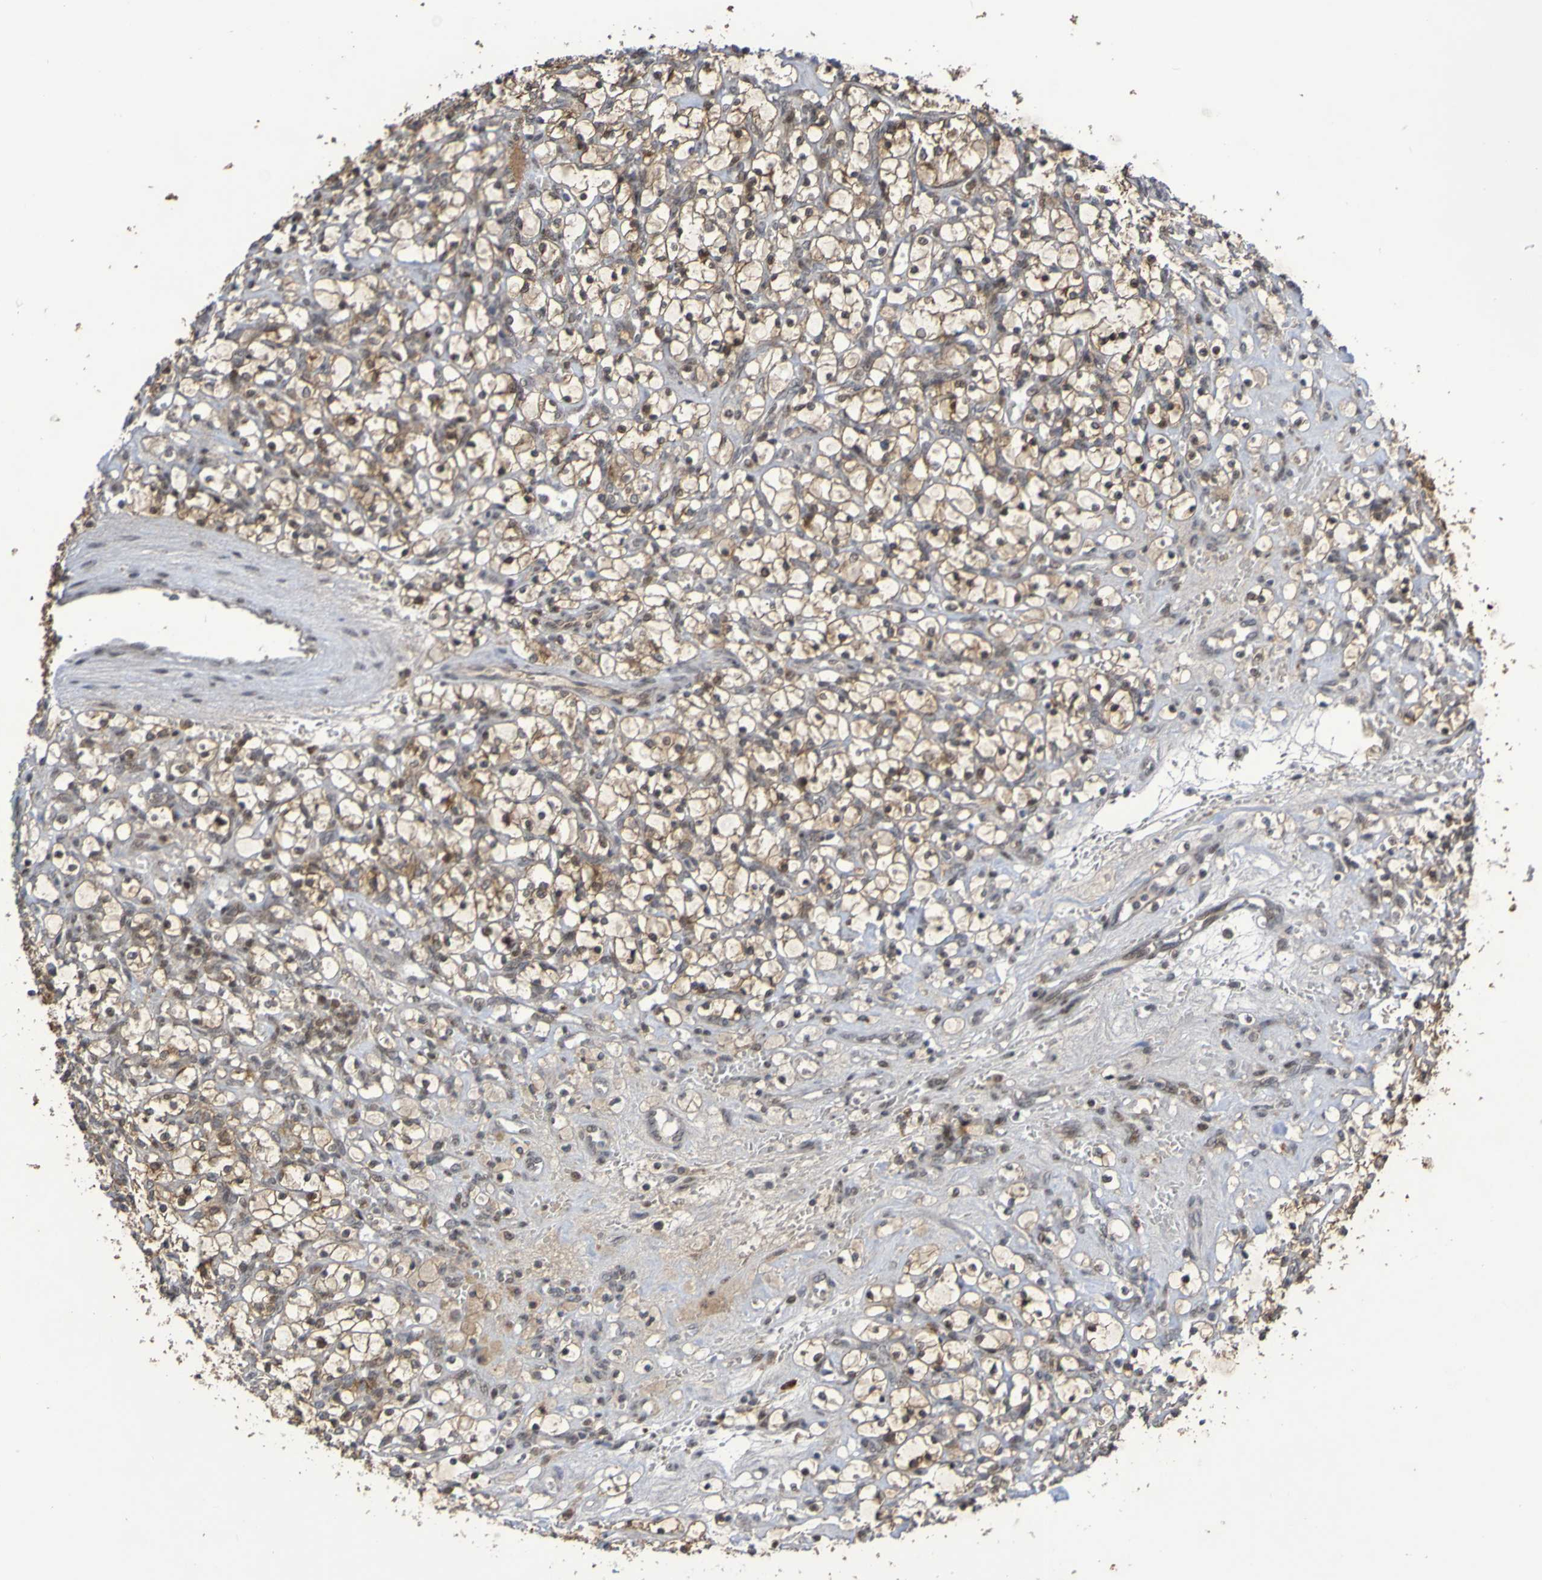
{"staining": {"intensity": "moderate", "quantity": ">75%", "location": "cytoplasmic/membranous"}, "tissue": "renal cancer", "cell_type": "Tumor cells", "image_type": "cancer", "snomed": [{"axis": "morphology", "description": "Adenocarcinoma, NOS"}, {"axis": "topography", "description": "Kidney"}], "caption": "A brown stain labels moderate cytoplasmic/membranous positivity of a protein in human renal cancer tumor cells.", "gene": "ITLN1", "patient": {"sex": "female", "age": 69}}